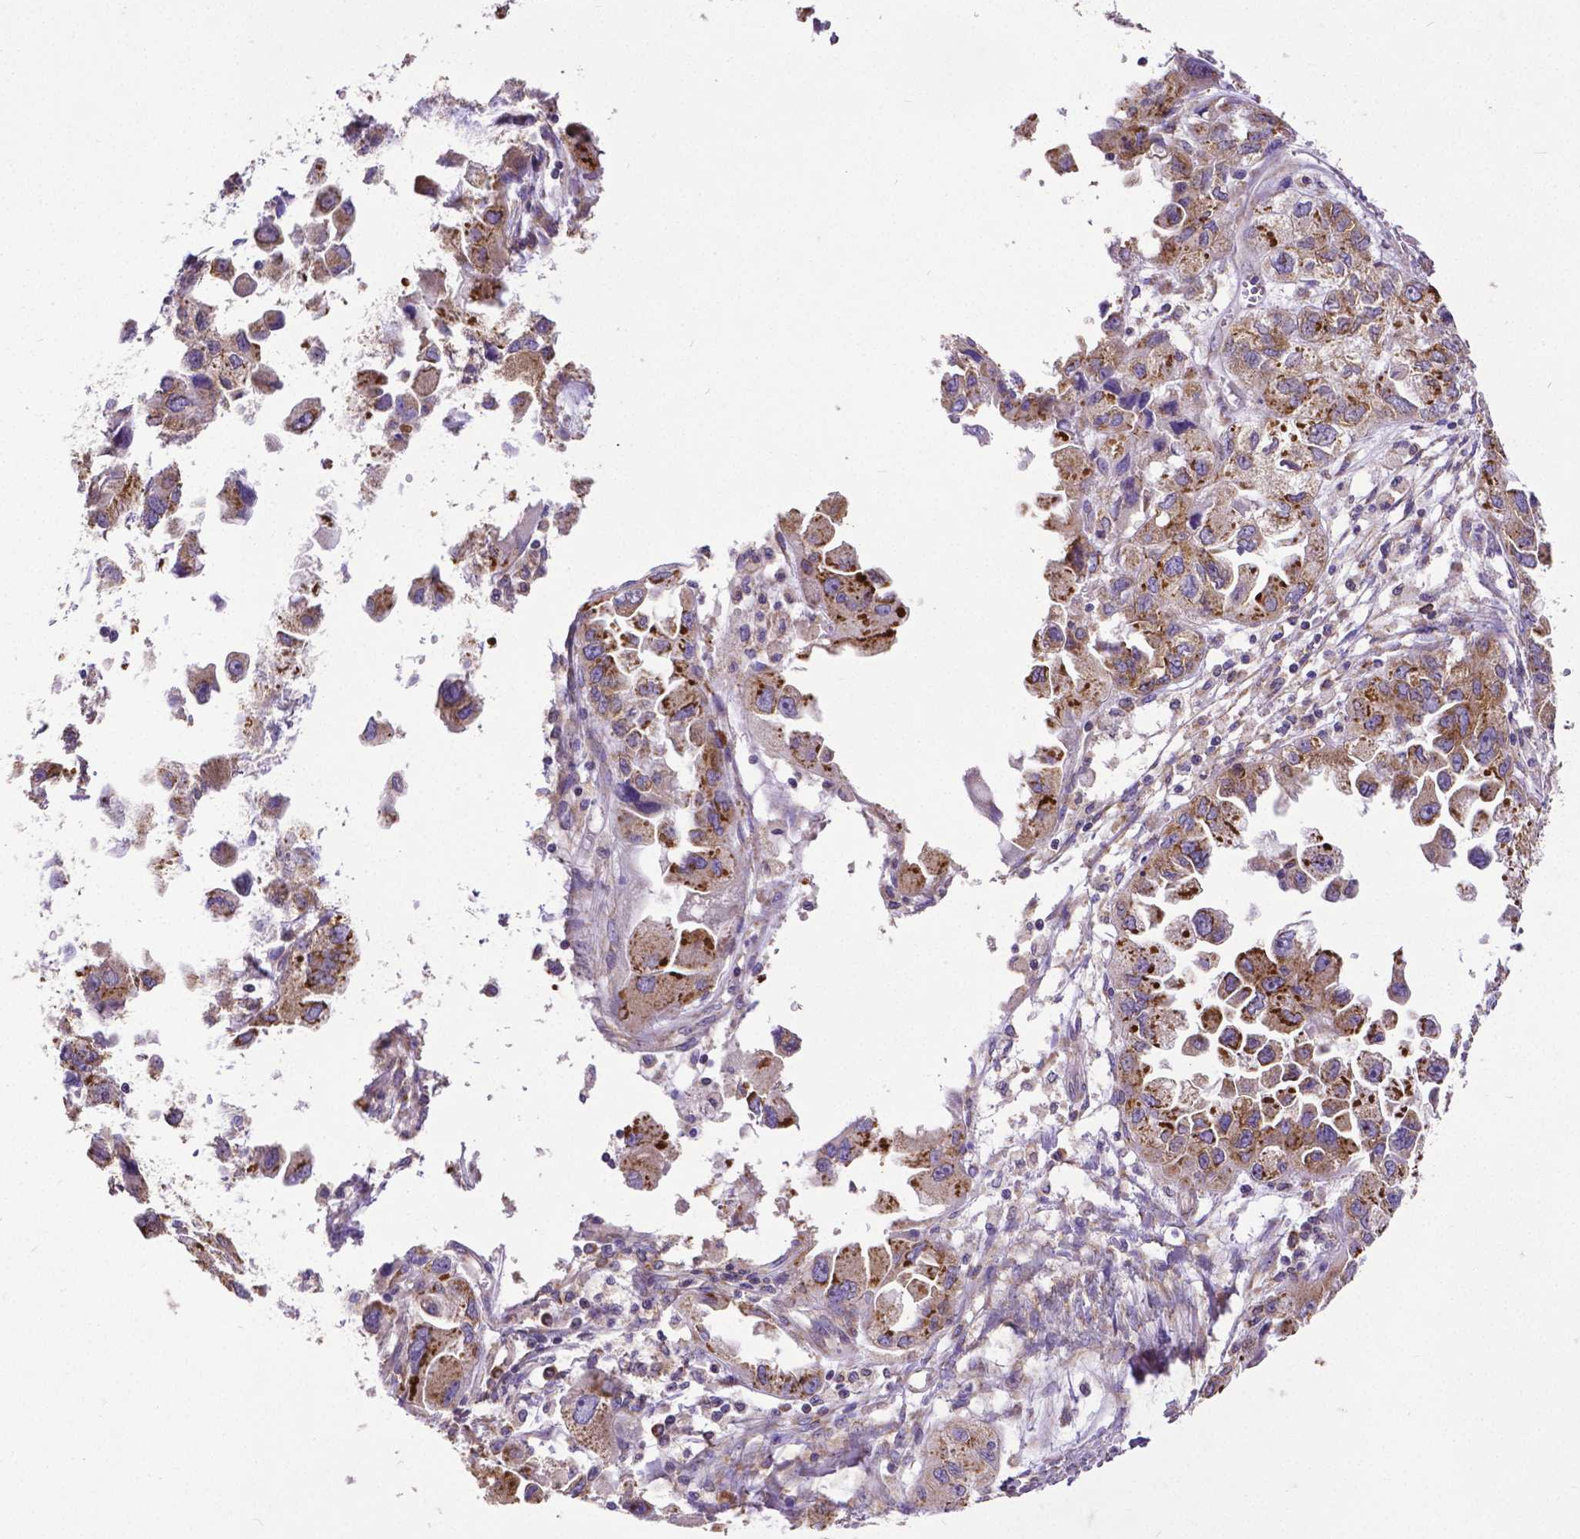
{"staining": {"intensity": "moderate", "quantity": "25%-75%", "location": "cytoplasmic/membranous"}, "tissue": "ovarian cancer", "cell_type": "Tumor cells", "image_type": "cancer", "snomed": [{"axis": "morphology", "description": "Cystadenocarcinoma, serous, NOS"}, {"axis": "topography", "description": "Ovary"}], "caption": "Protein expression analysis of human ovarian cancer reveals moderate cytoplasmic/membranous staining in approximately 25%-75% of tumor cells.", "gene": "MTDH", "patient": {"sex": "female", "age": 84}}